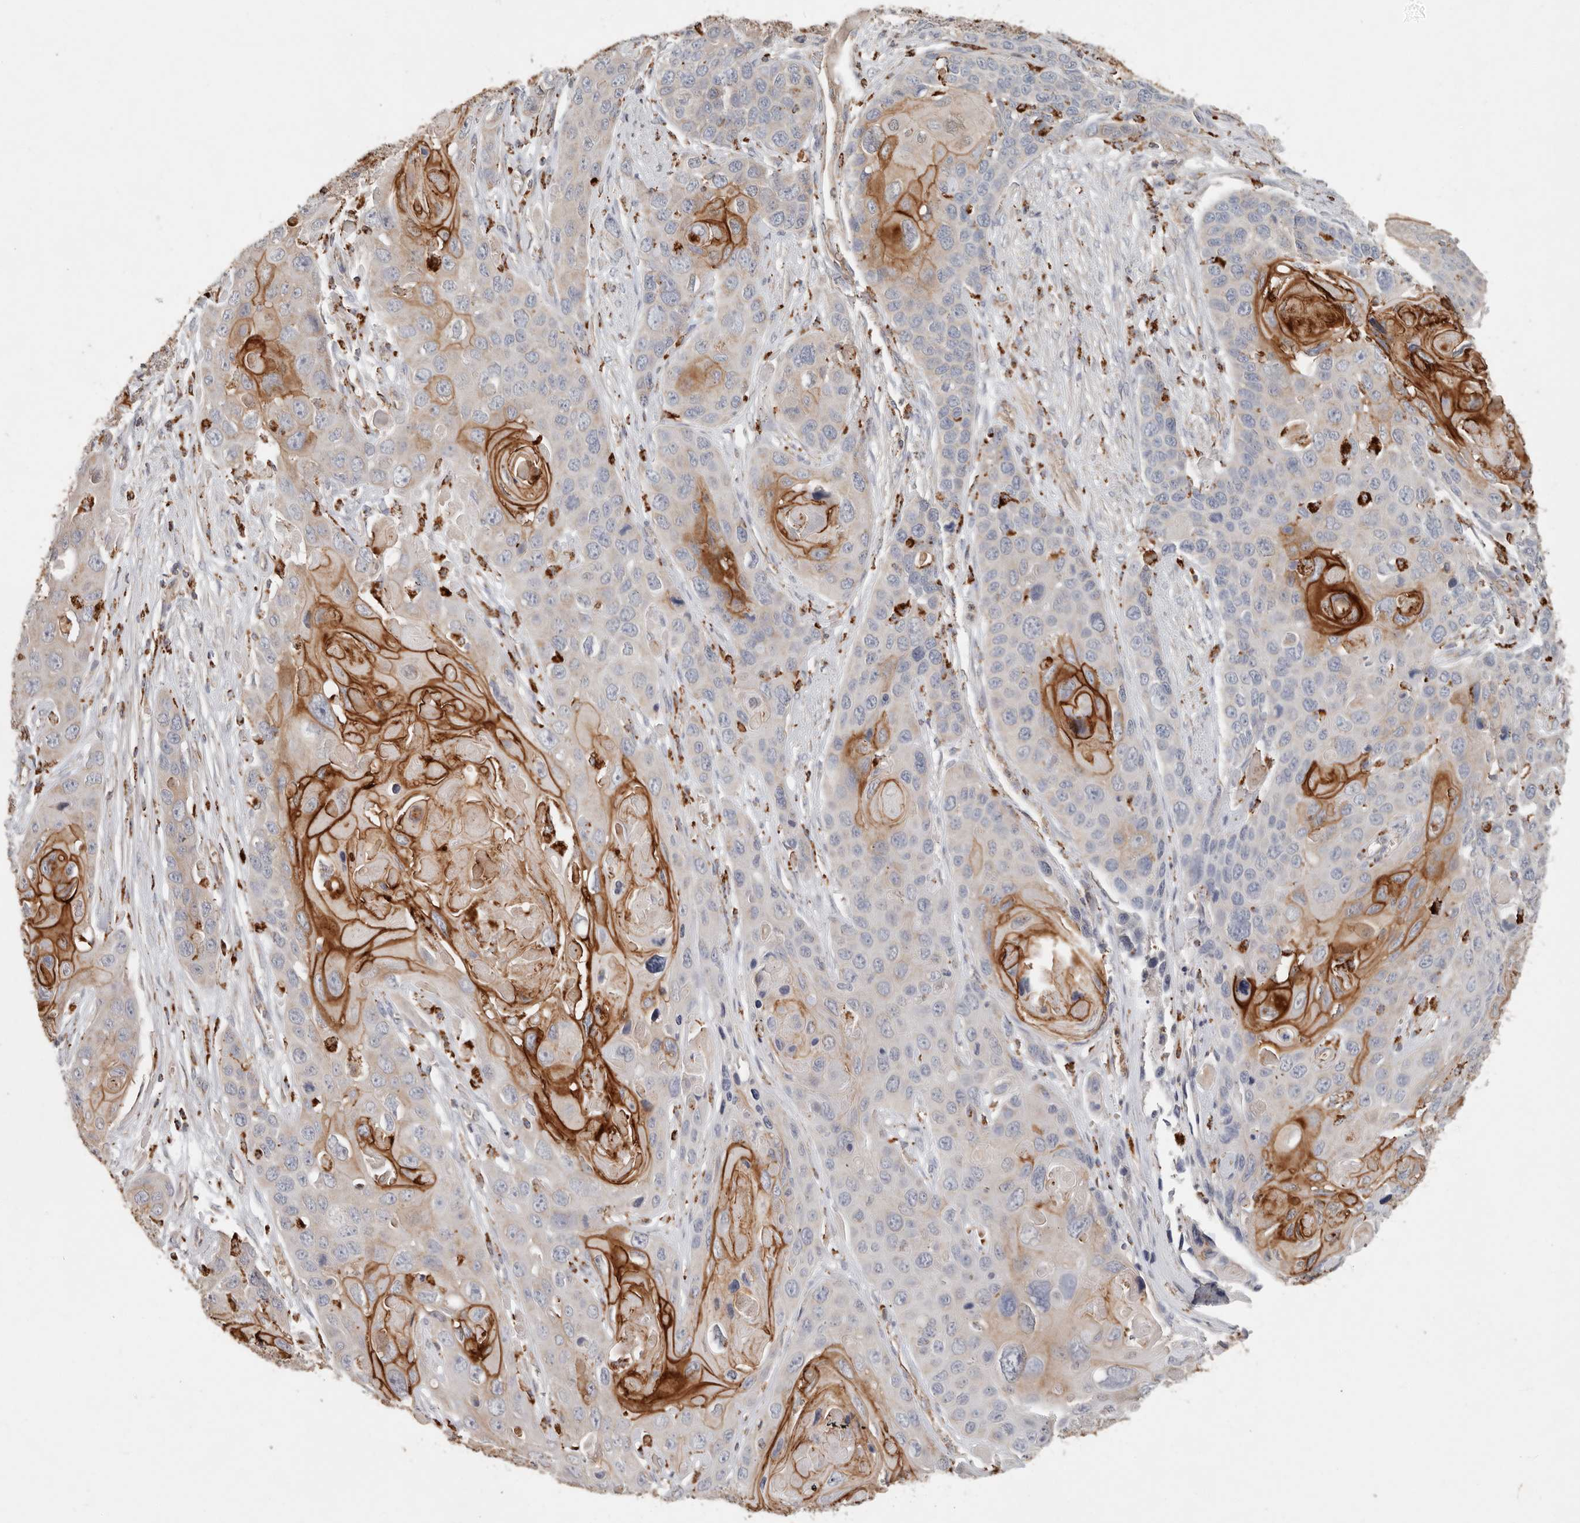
{"staining": {"intensity": "strong", "quantity": "25%-75%", "location": "cytoplasmic/membranous"}, "tissue": "skin cancer", "cell_type": "Tumor cells", "image_type": "cancer", "snomed": [{"axis": "morphology", "description": "Squamous cell carcinoma, NOS"}, {"axis": "topography", "description": "Skin"}], "caption": "This image shows squamous cell carcinoma (skin) stained with IHC to label a protein in brown. The cytoplasmic/membranous of tumor cells show strong positivity for the protein. Nuclei are counter-stained blue.", "gene": "ARHGEF10L", "patient": {"sex": "male", "age": 55}}